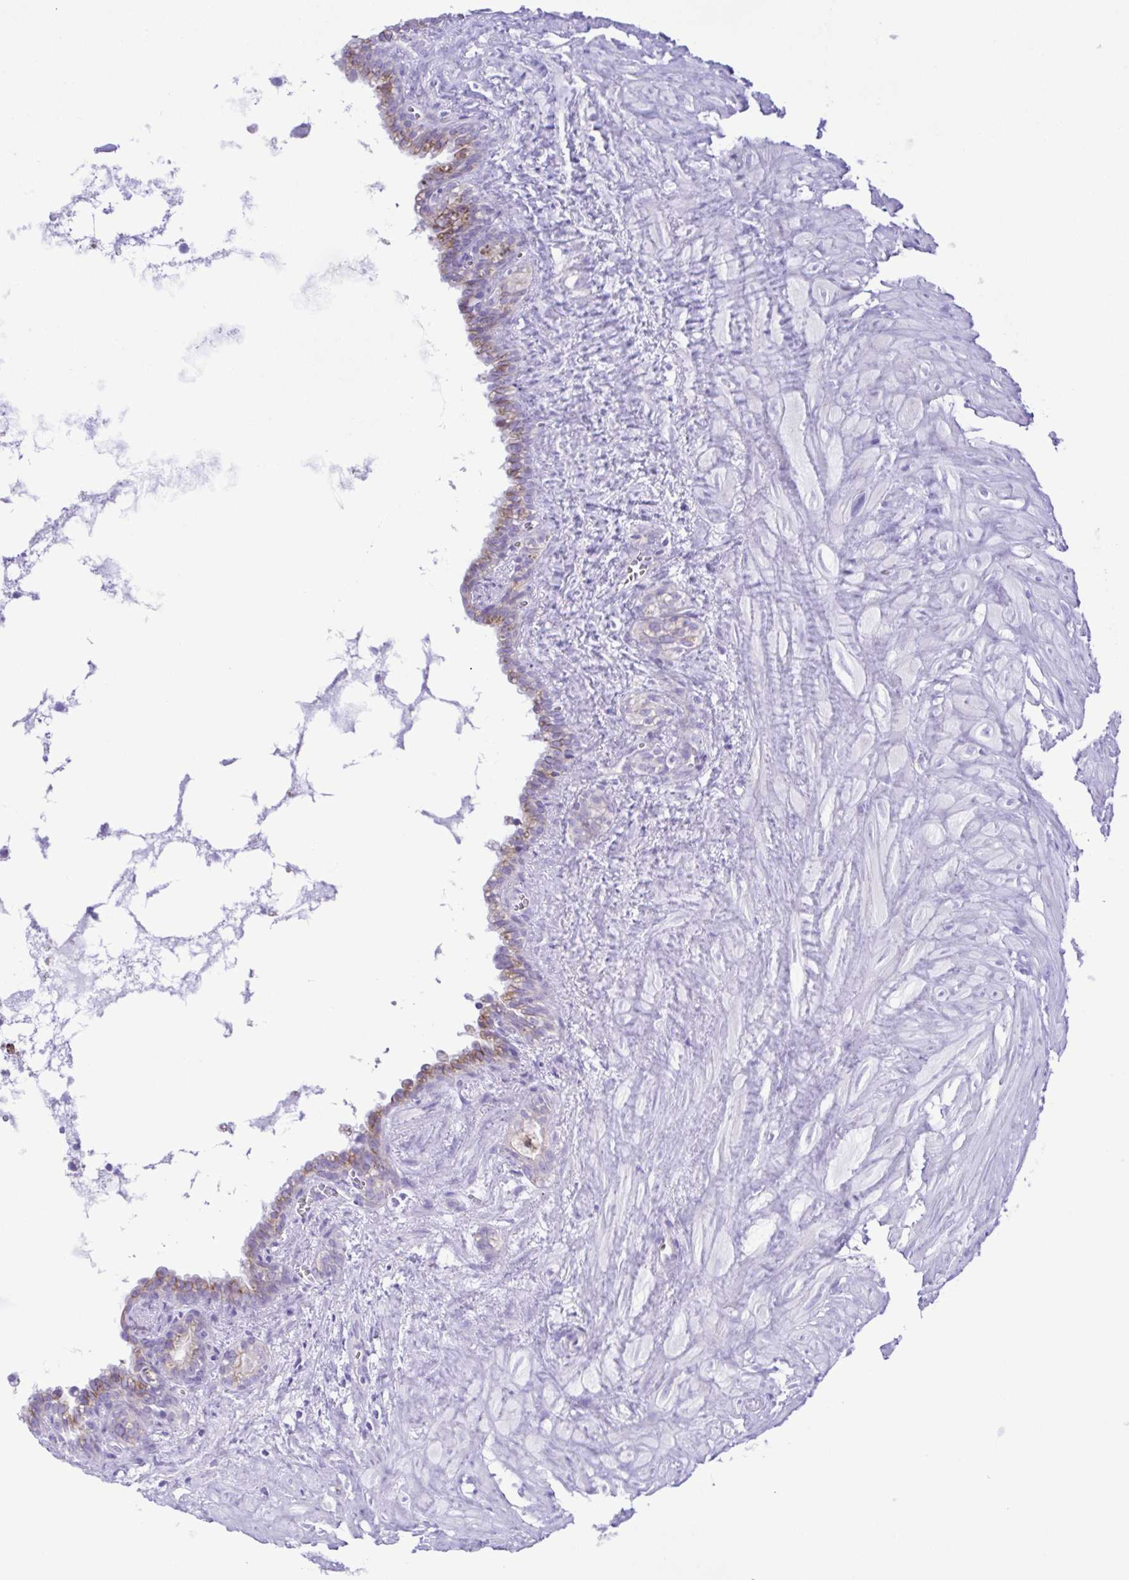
{"staining": {"intensity": "negative", "quantity": "none", "location": "none"}, "tissue": "seminal vesicle", "cell_type": "Glandular cells", "image_type": "normal", "snomed": [{"axis": "morphology", "description": "Normal tissue, NOS"}, {"axis": "topography", "description": "Seminal veicle"}], "caption": "A high-resolution photomicrograph shows immunohistochemistry (IHC) staining of unremarkable seminal vesicle, which displays no significant staining in glandular cells.", "gene": "CYP11A1", "patient": {"sex": "male", "age": 76}}